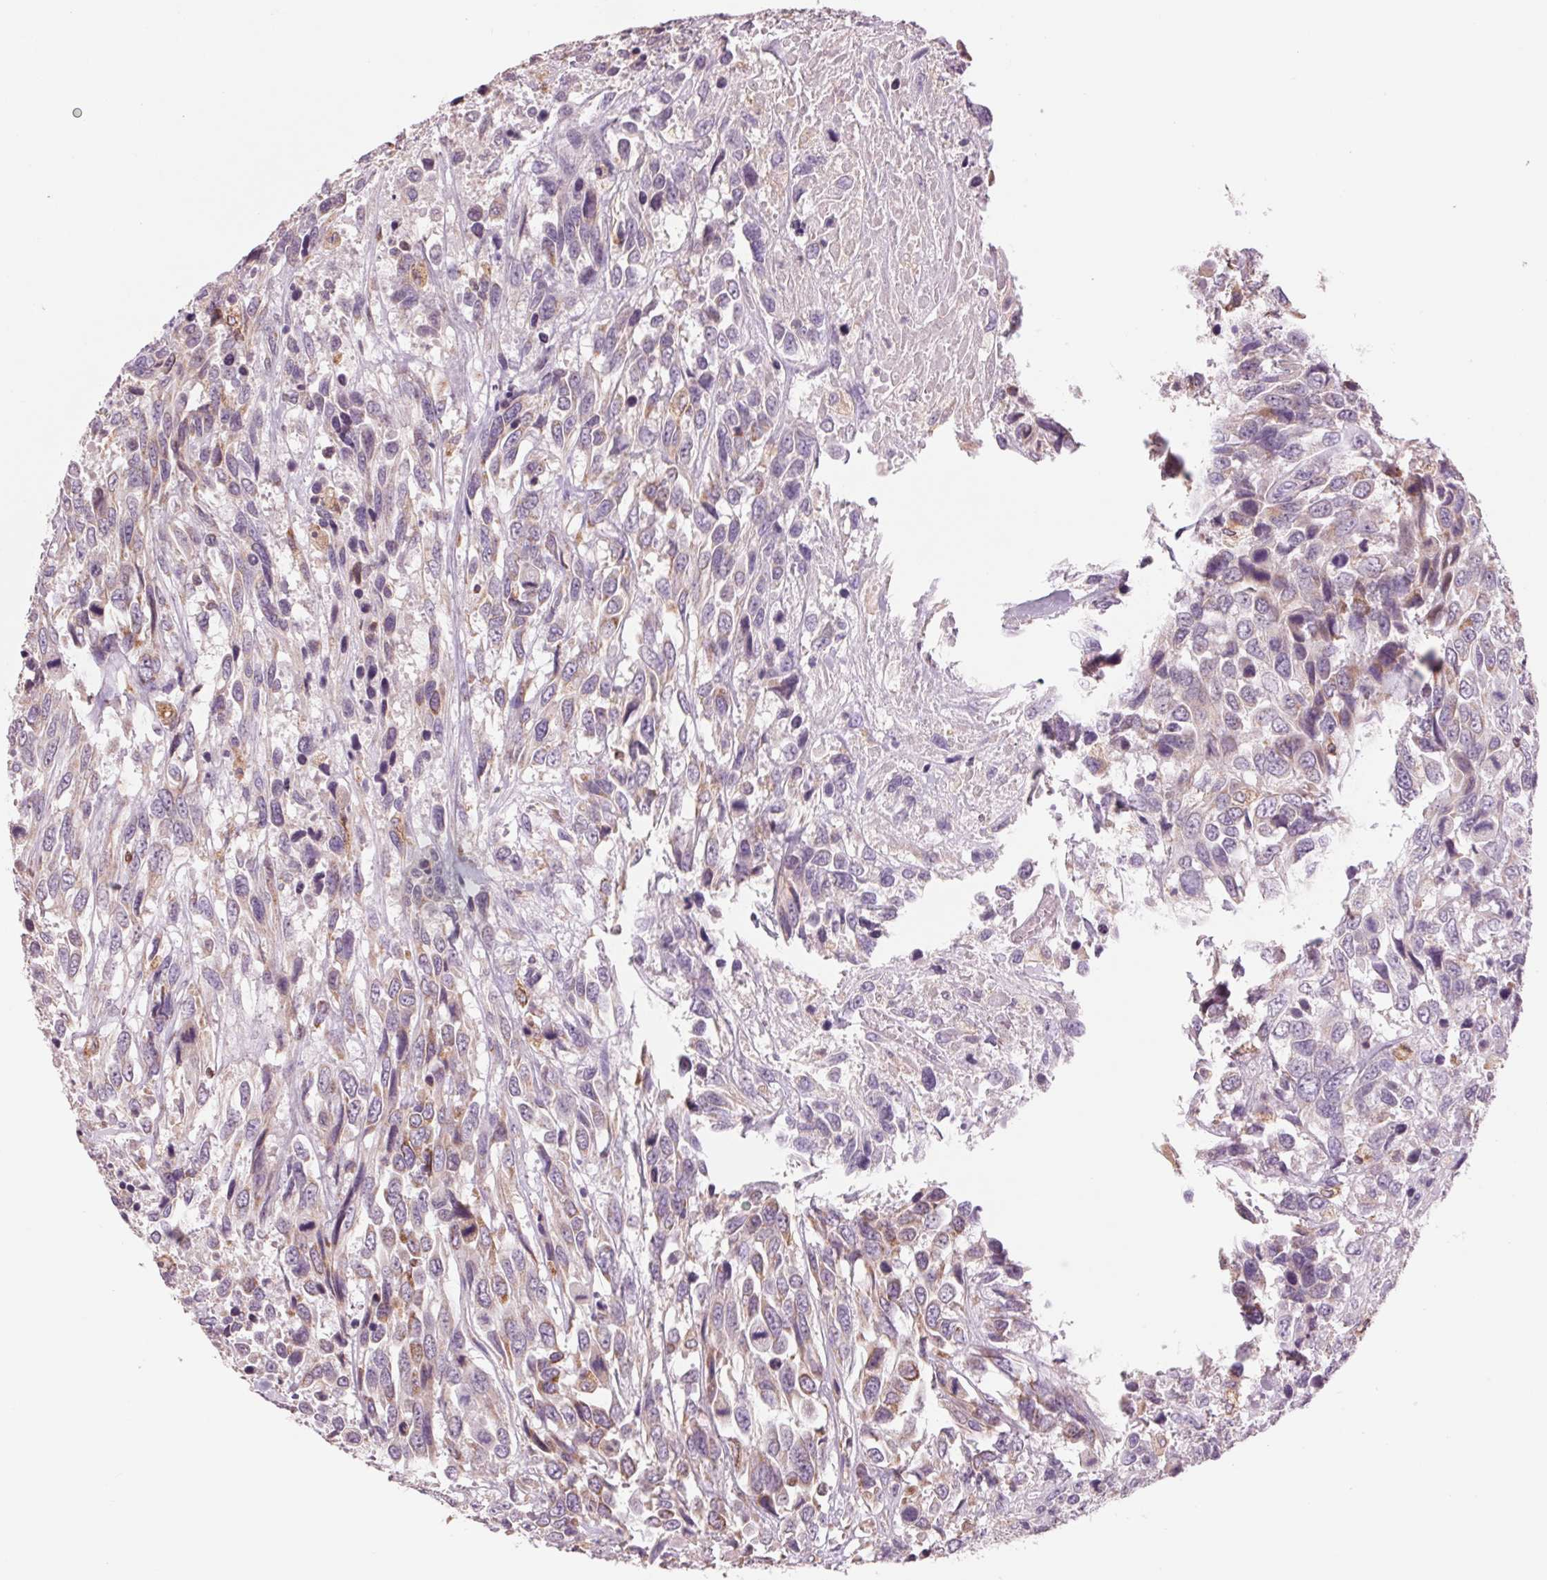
{"staining": {"intensity": "weak", "quantity": "25%-75%", "location": "cytoplasmic/membranous"}, "tissue": "urothelial cancer", "cell_type": "Tumor cells", "image_type": "cancer", "snomed": [{"axis": "morphology", "description": "Urothelial carcinoma, High grade"}, {"axis": "topography", "description": "Urinary bladder"}], "caption": "Immunohistochemistry of human urothelial cancer exhibits low levels of weak cytoplasmic/membranous staining in about 25%-75% of tumor cells.", "gene": "COX6A1", "patient": {"sex": "female", "age": 70}}